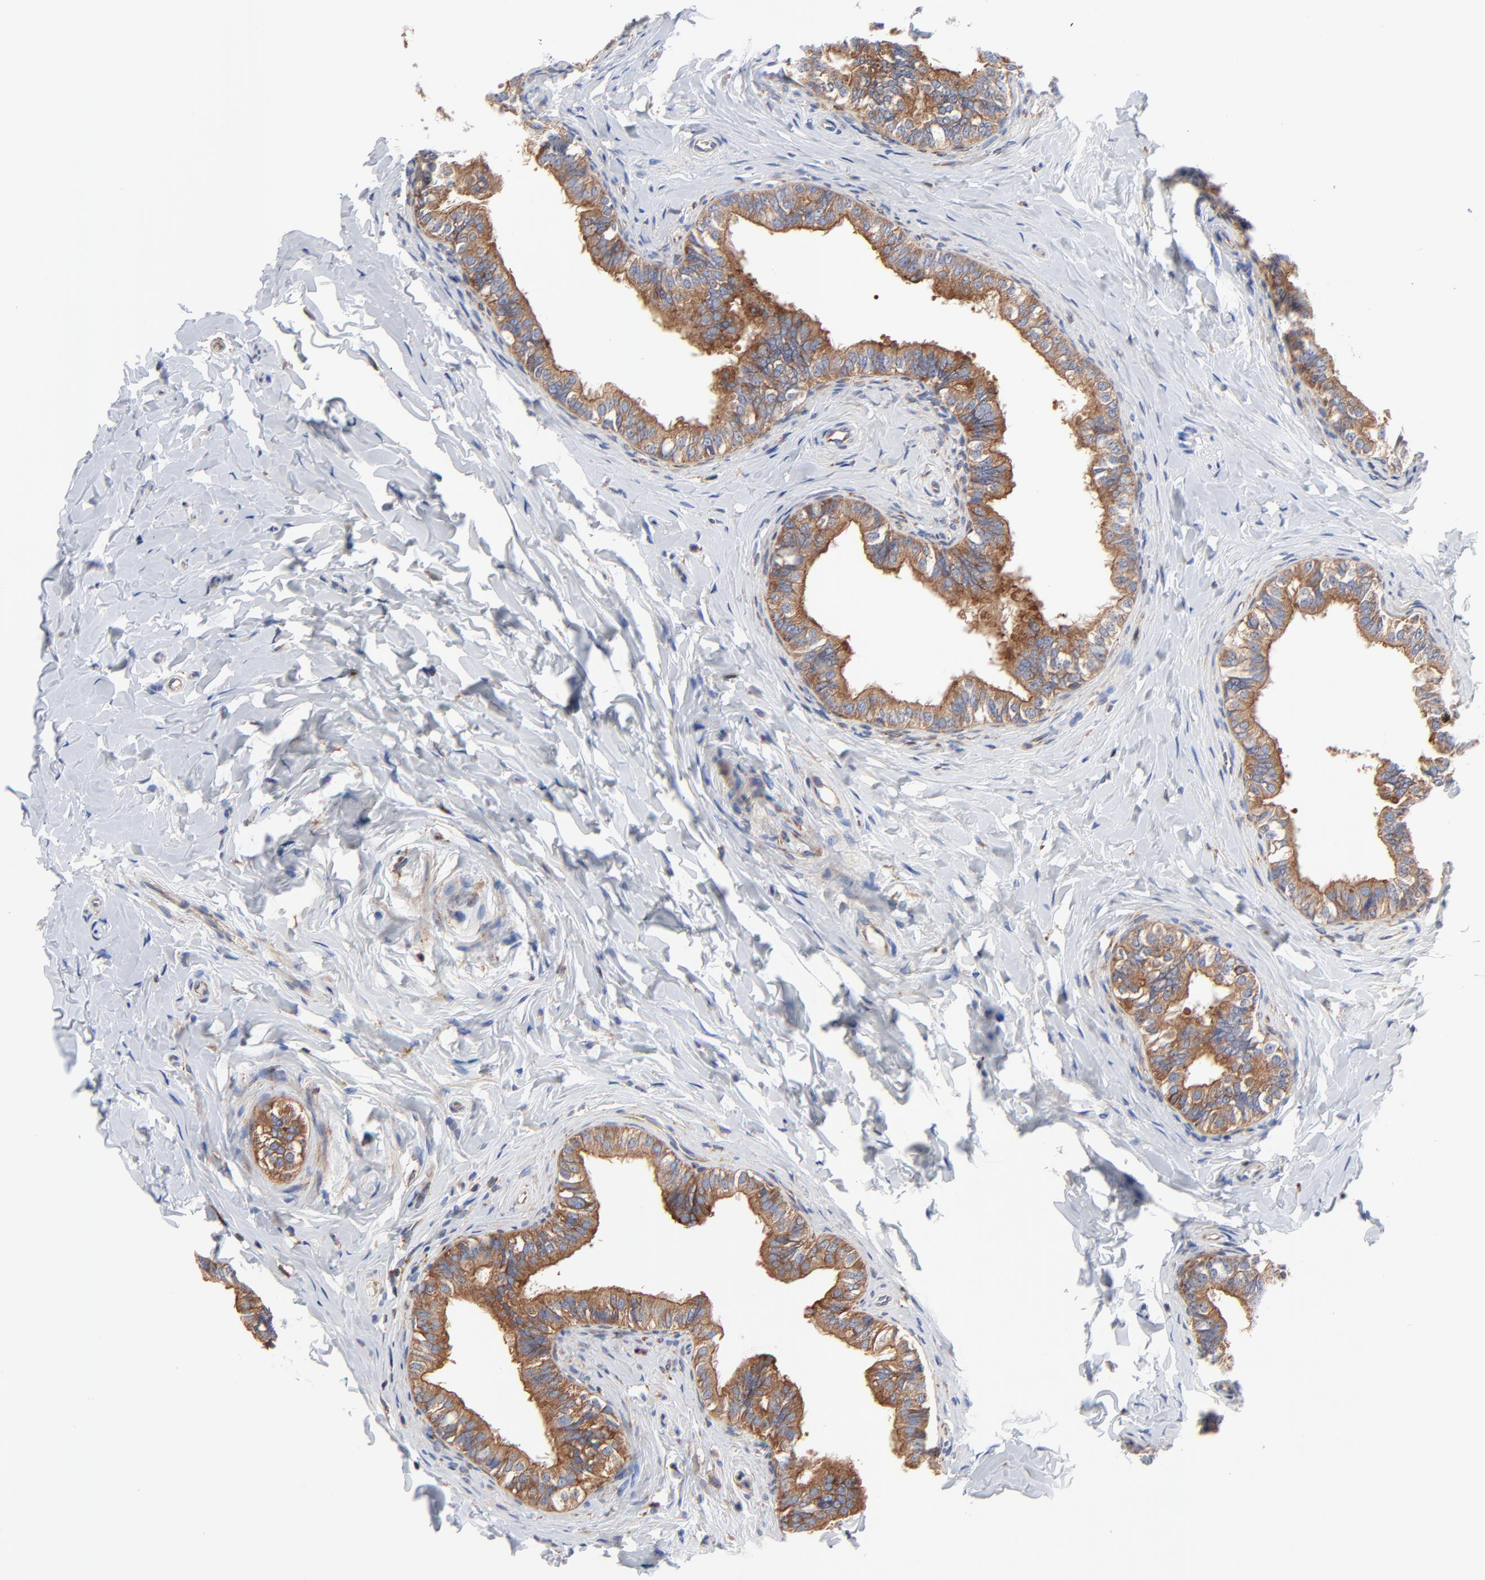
{"staining": {"intensity": "moderate", "quantity": ">75%", "location": "cytoplasmic/membranous"}, "tissue": "epididymis", "cell_type": "Glandular cells", "image_type": "normal", "snomed": [{"axis": "morphology", "description": "Normal tissue, NOS"}, {"axis": "topography", "description": "Soft tissue"}, {"axis": "topography", "description": "Epididymis"}], "caption": "Protein expression analysis of normal epididymis shows moderate cytoplasmic/membranous expression in approximately >75% of glandular cells.", "gene": "CD2AP", "patient": {"sex": "male", "age": 26}}